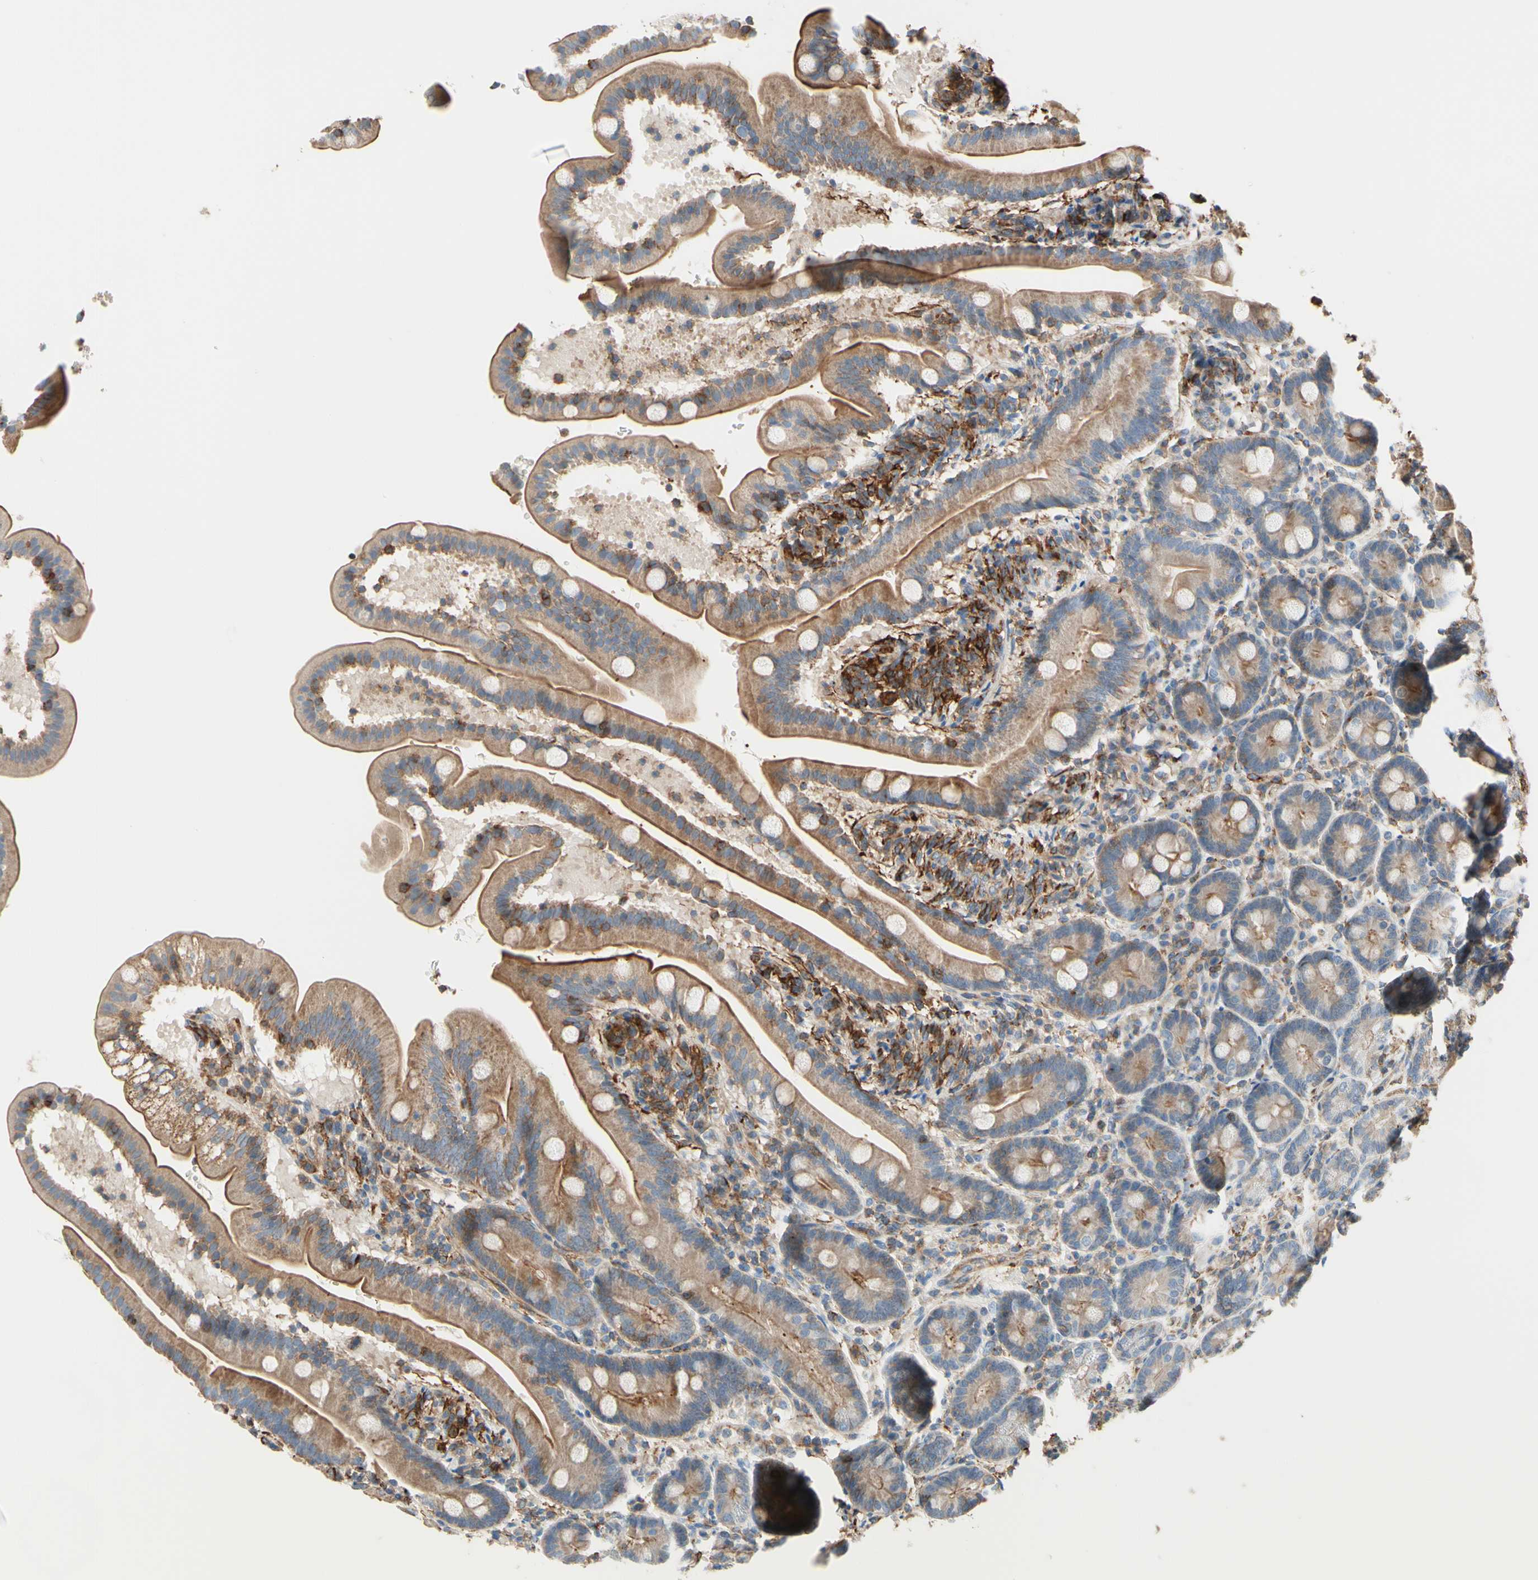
{"staining": {"intensity": "moderate", "quantity": "25%-75%", "location": "cytoplasmic/membranous"}, "tissue": "duodenum", "cell_type": "Glandular cells", "image_type": "normal", "snomed": [{"axis": "morphology", "description": "Normal tissue, NOS"}, {"axis": "topography", "description": "Duodenum"}], "caption": "Glandular cells demonstrate medium levels of moderate cytoplasmic/membranous positivity in about 25%-75% of cells in normal duodenum.", "gene": "SEMA4C", "patient": {"sex": "male", "age": 54}}